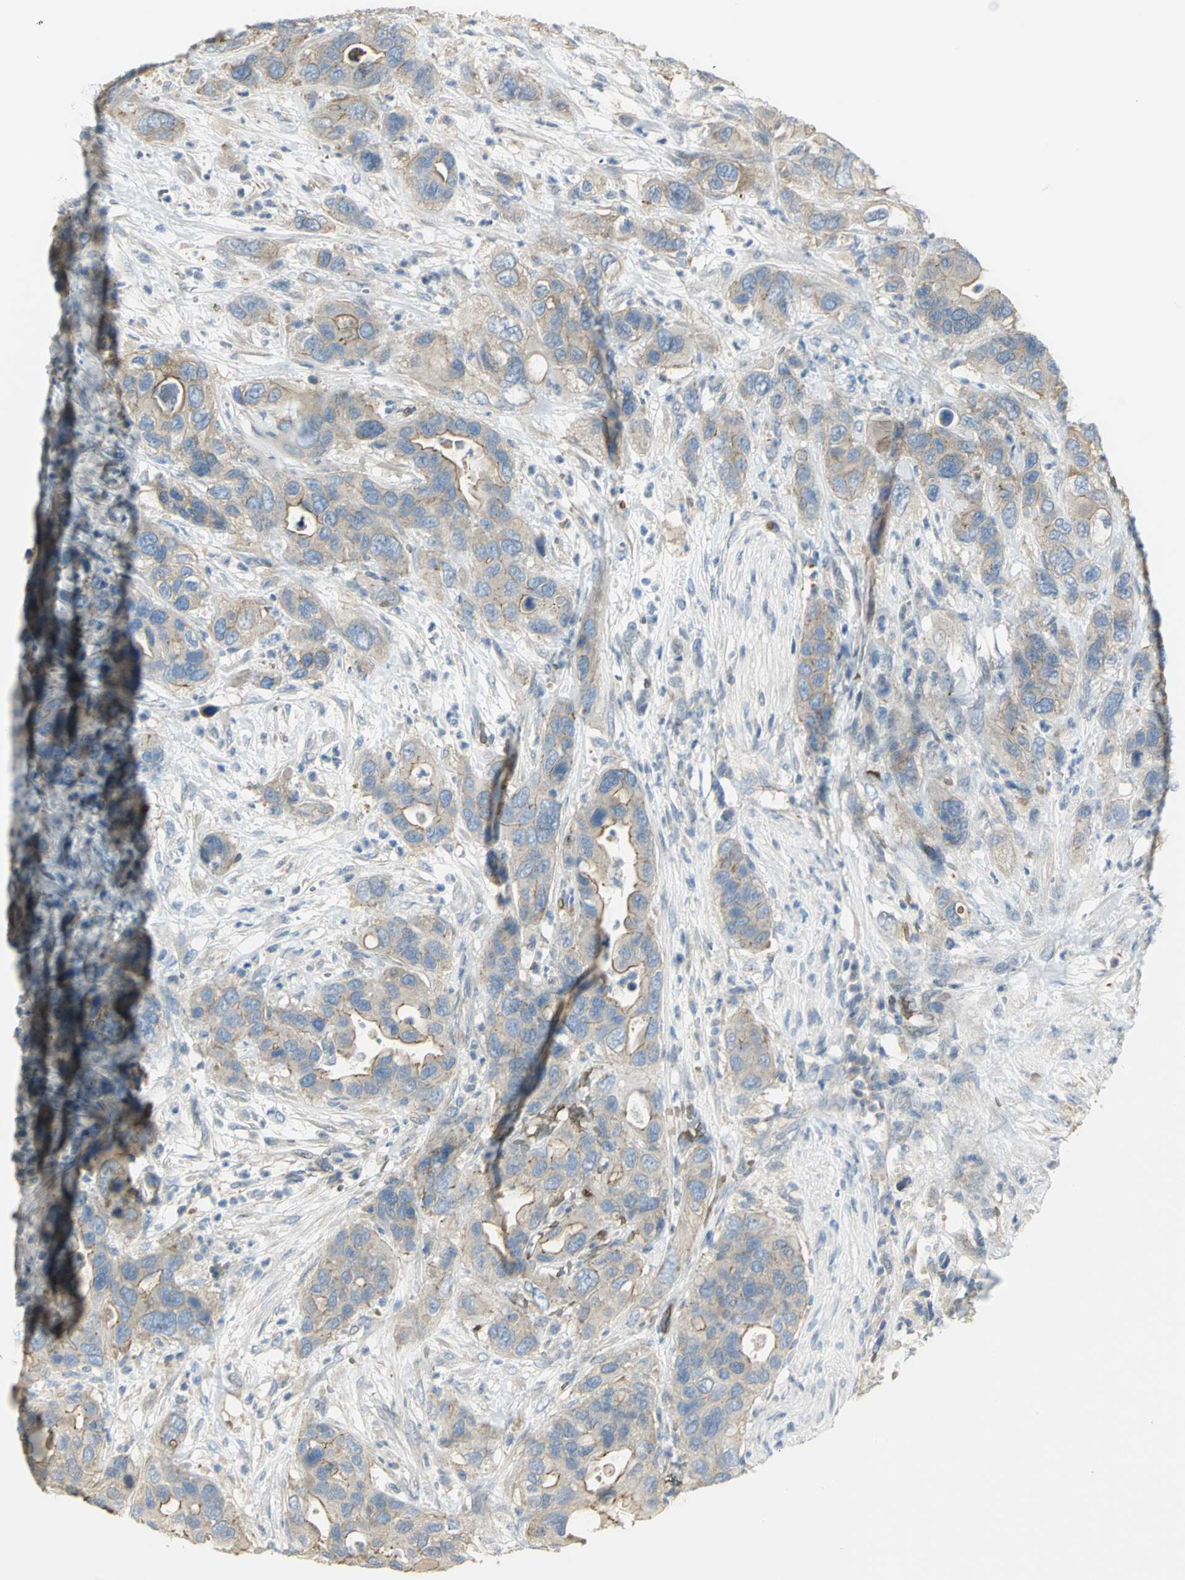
{"staining": {"intensity": "moderate", "quantity": "25%-75%", "location": "cytoplasmic/membranous"}, "tissue": "pancreatic cancer", "cell_type": "Tumor cells", "image_type": "cancer", "snomed": [{"axis": "morphology", "description": "Adenocarcinoma, NOS"}, {"axis": "topography", "description": "Pancreas"}], "caption": "This is an image of immunohistochemistry (IHC) staining of pancreatic cancer, which shows moderate expression in the cytoplasmic/membranous of tumor cells.", "gene": "ANK1", "patient": {"sex": "female", "age": 71}}